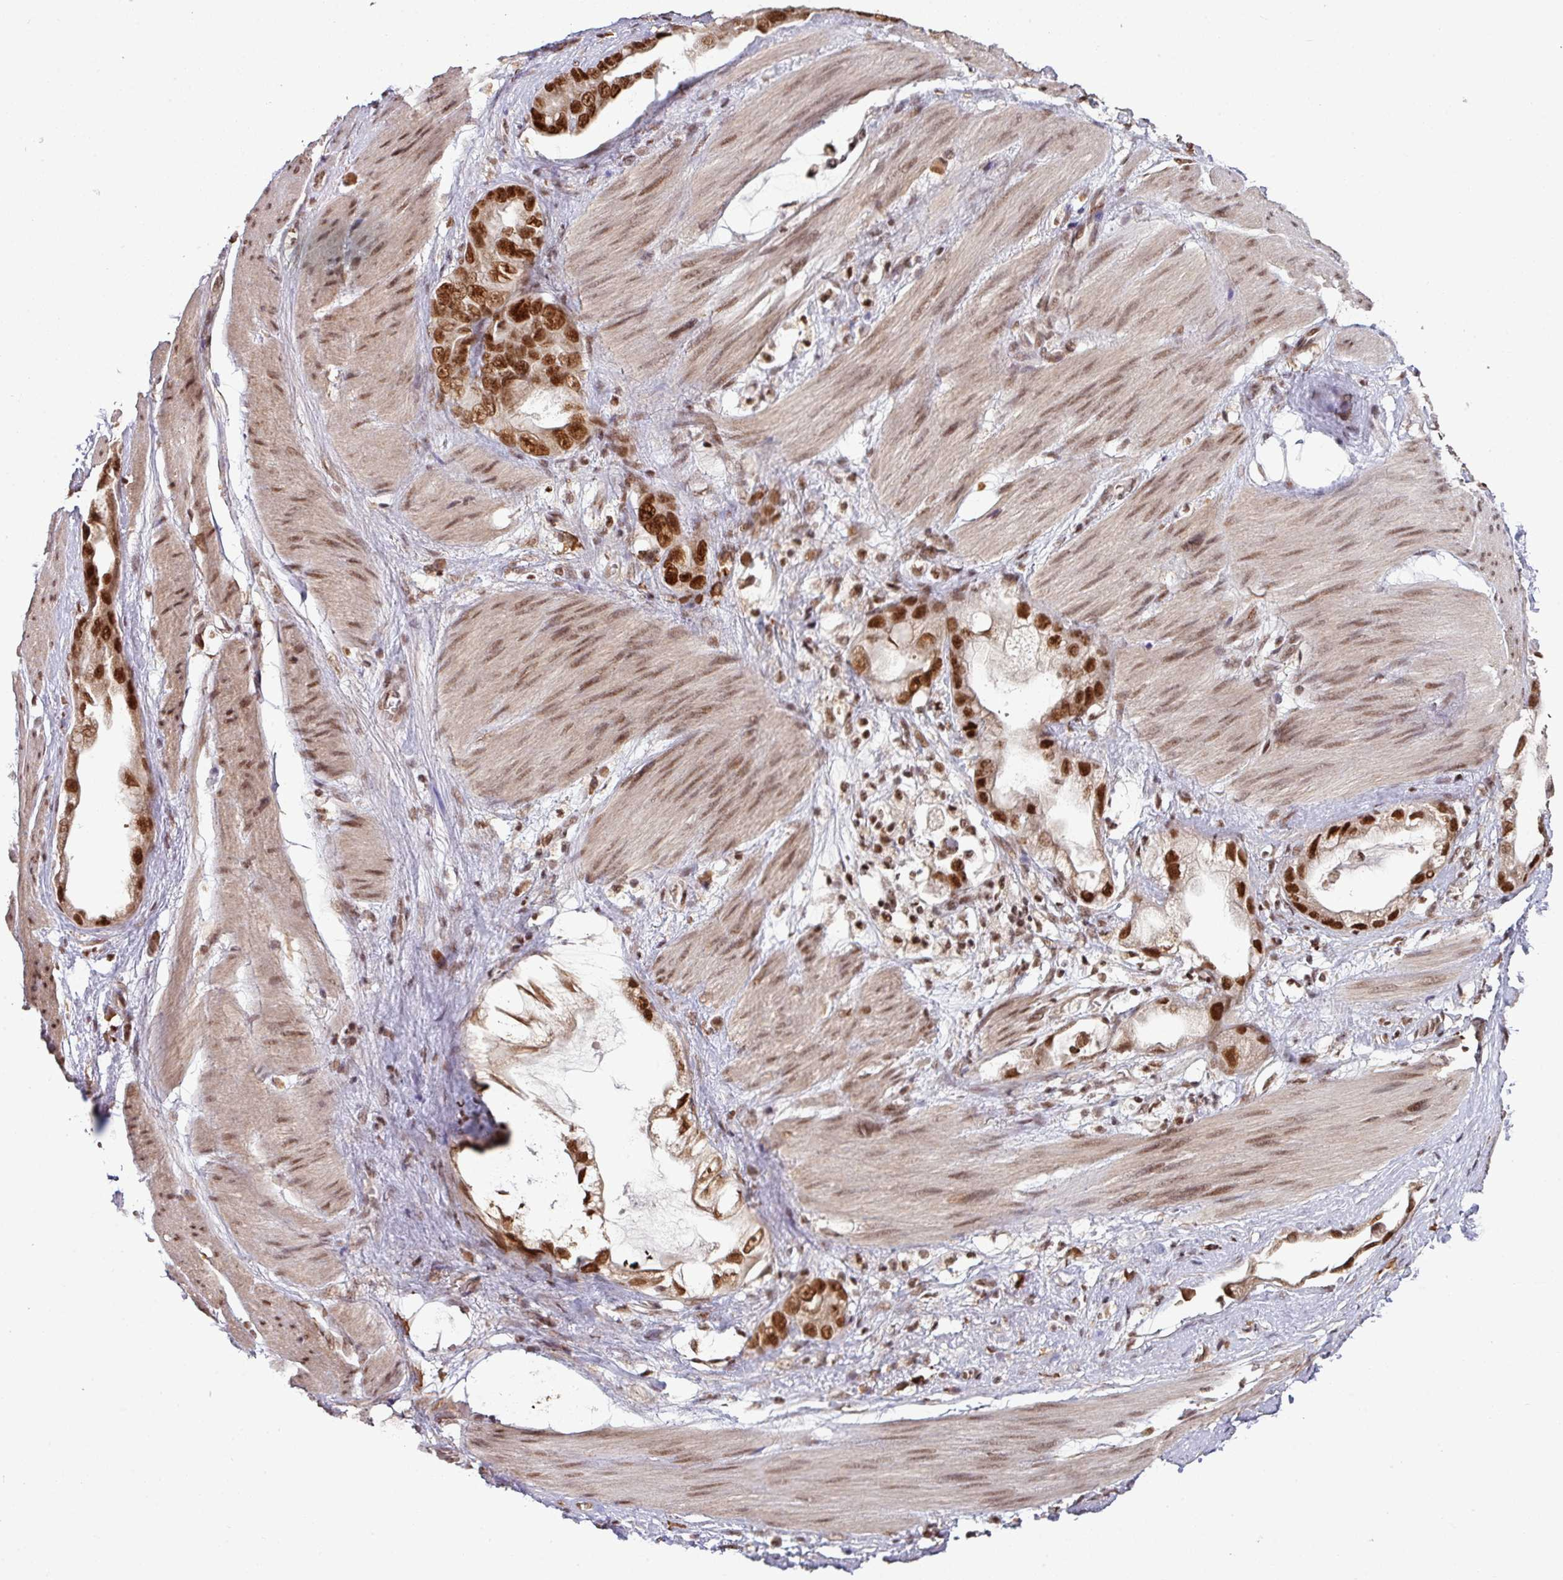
{"staining": {"intensity": "strong", "quantity": ">75%", "location": "nuclear"}, "tissue": "stomach cancer", "cell_type": "Tumor cells", "image_type": "cancer", "snomed": [{"axis": "morphology", "description": "Adenocarcinoma, NOS"}, {"axis": "topography", "description": "Stomach"}], "caption": "Stomach cancer (adenocarcinoma) stained with immunohistochemistry (IHC) demonstrates strong nuclear positivity in approximately >75% of tumor cells.", "gene": "PHF23", "patient": {"sex": "male", "age": 55}}